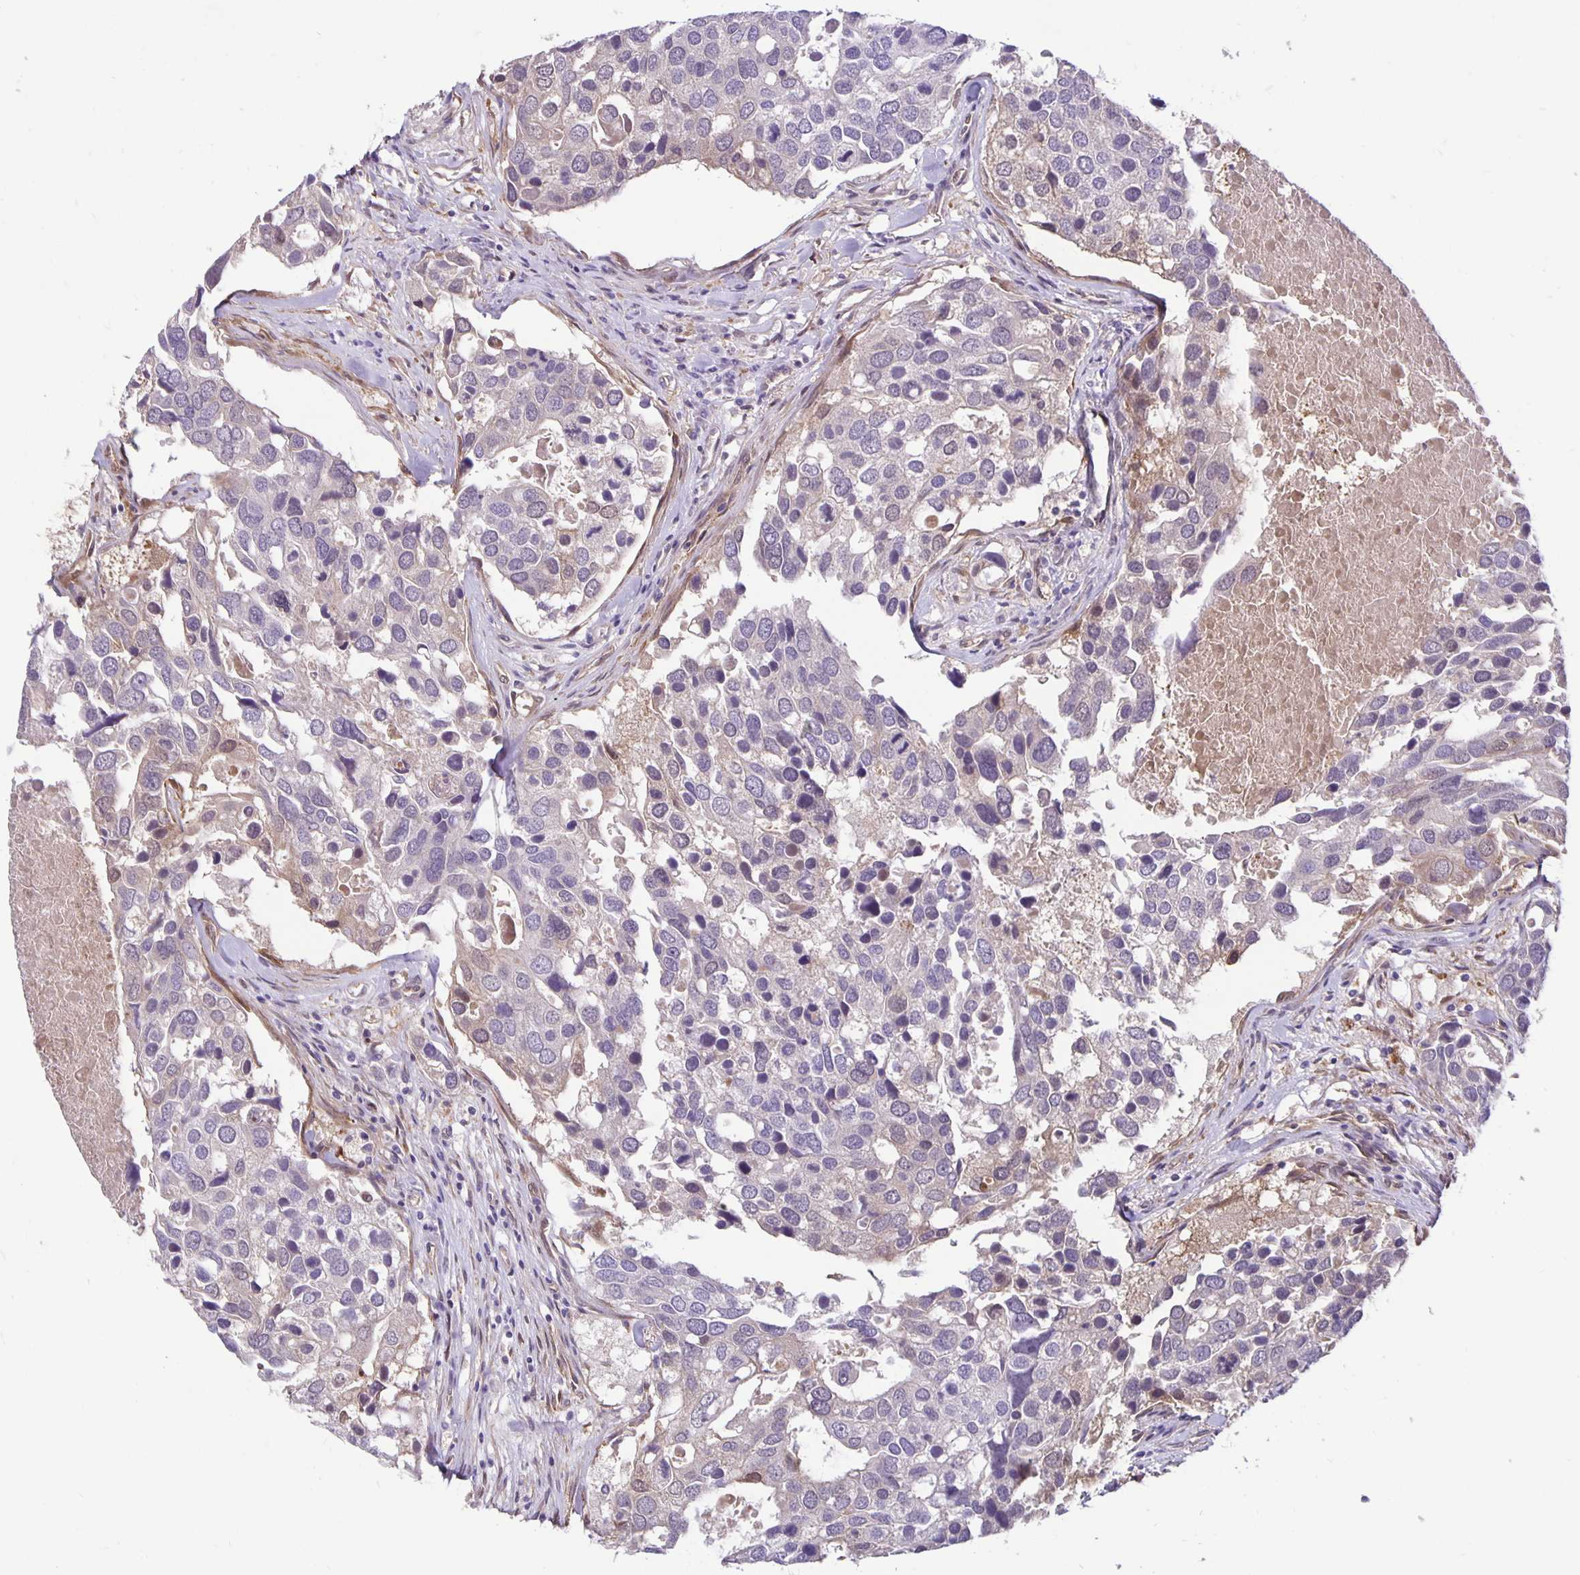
{"staining": {"intensity": "negative", "quantity": "none", "location": "none"}, "tissue": "breast cancer", "cell_type": "Tumor cells", "image_type": "cancer", "snomed": [{"axis": "morphology", "description": "Duct carcinoma"}, {"axis": "topography", "description": "Breast"}], "caption": "Immunohistochemistry (IHC) micrograph of neoplastic tissue: human invasive ductal carcinoma (breast) stained with DAB (3,3'-diaminobenzidine) reveals no significant protein staining in tumor cells. (DAB (3,3'-diaminobenzidine) immunohistochemistry (IHC), high magnification).", "gene": "TAX1BP3", "patient": {"sex": "female", "age": 83}}